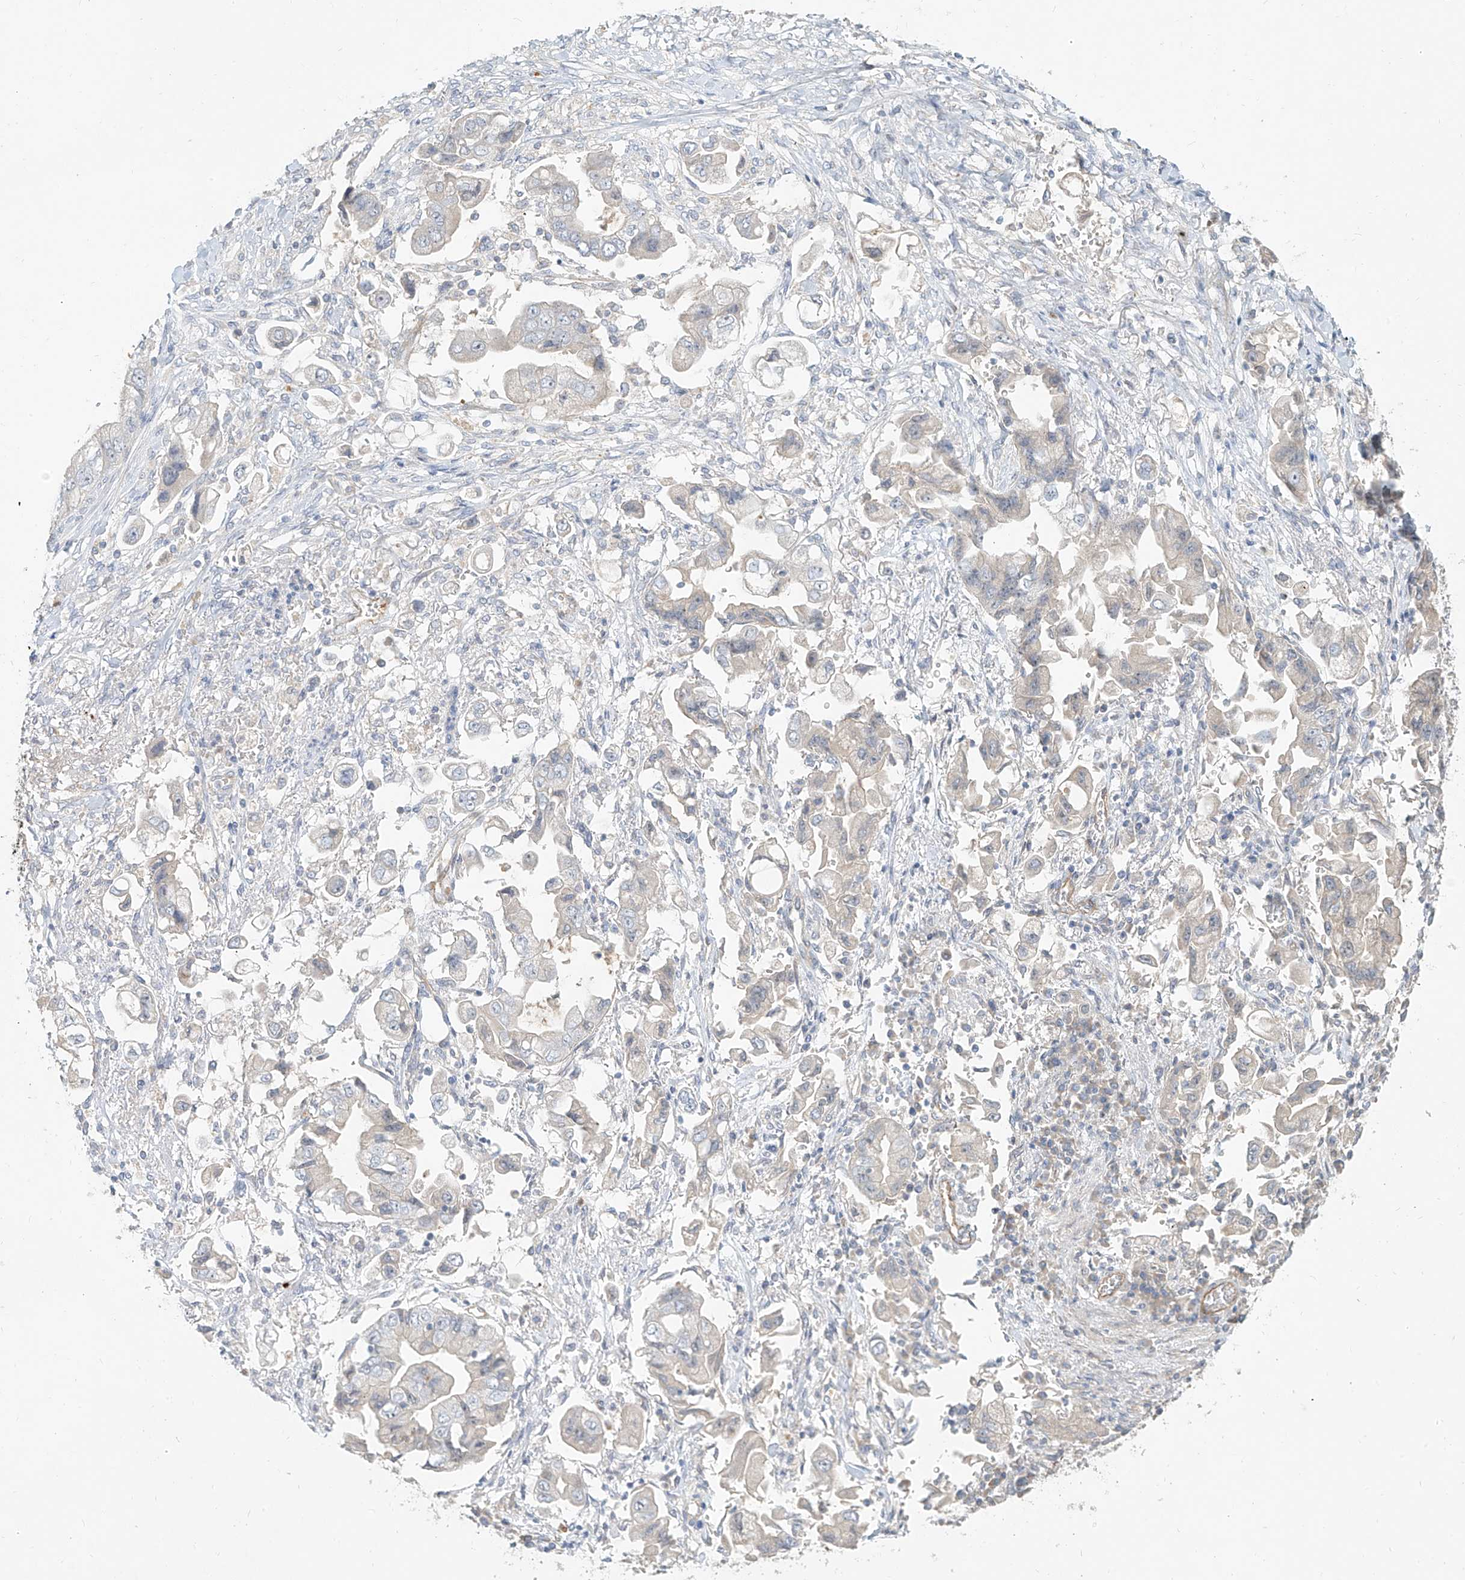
{"staining": {"intensity": "negative", "quantity": "none", "location": "none"}, "tissue": "stomach cancer", "cell_type": "Tumor cells", "image_type": "cancer", "snomed": [{"axis": "morphology", "description": "Adenocarcinoma, NOS"}, {"axis": "topography", "description": "Stomach"}], "caption": "A histopathology image of human stomach cancer is negative for staining in tumor cells.", "gene": "C2orf42", "patient": {"sex": "male", "age": 62}}